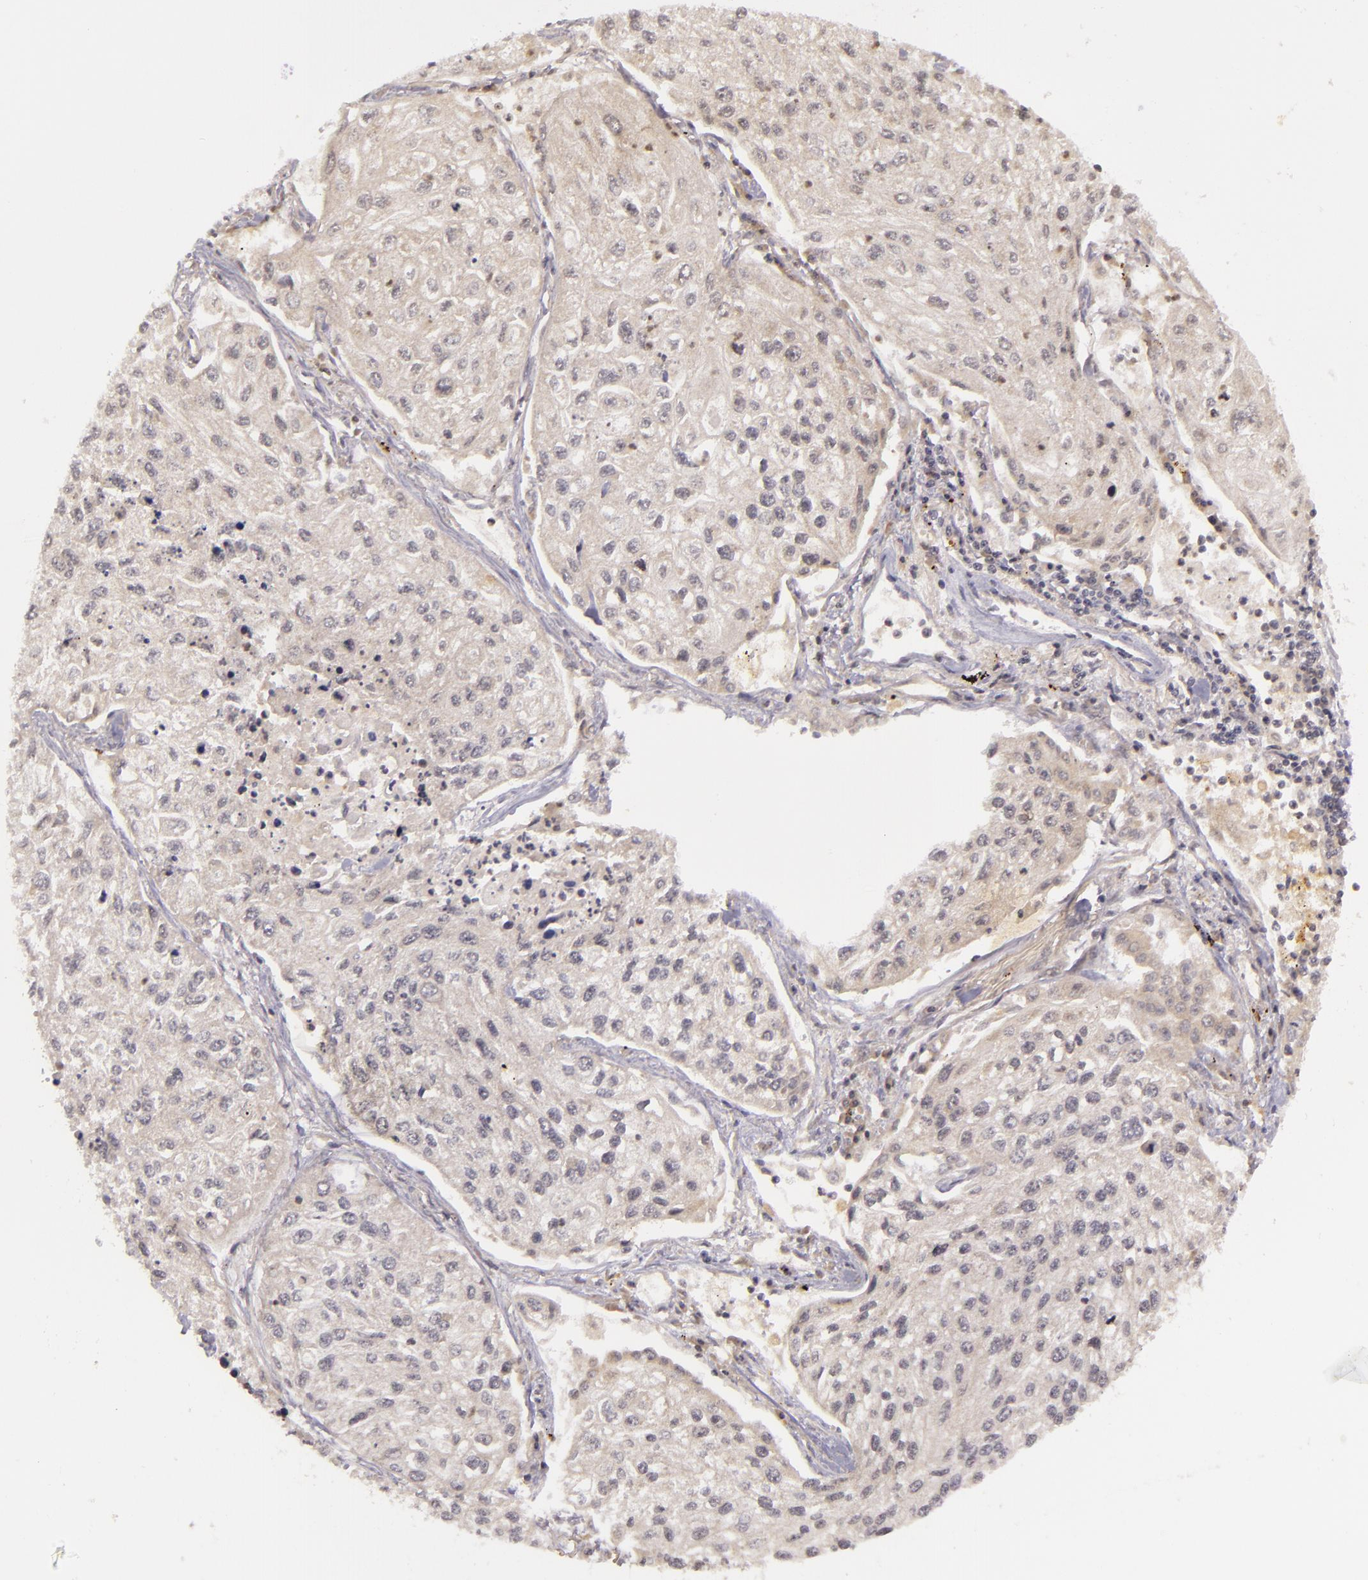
{"staining": {"intensity": "weak", "quantity": "<25%", "location": "cytoplasmic/membranous"}, "tissue": "lung cancer", "cell_type": "Tumor cells", "image_type": "cancer", "snomed": [{"axis": "morphology", "description": "Squamous cell carcinoma, NOS"}, {"axis": "topography", "description": "Lung"}], "caption": "Immunohistochemistry image of neoplastic tissue: lung cancer stained with DAB demonstrates no significant protein expression in tumor cells.", "gene": "CASP8", "patient": {"sex": "male", "age": 75}}